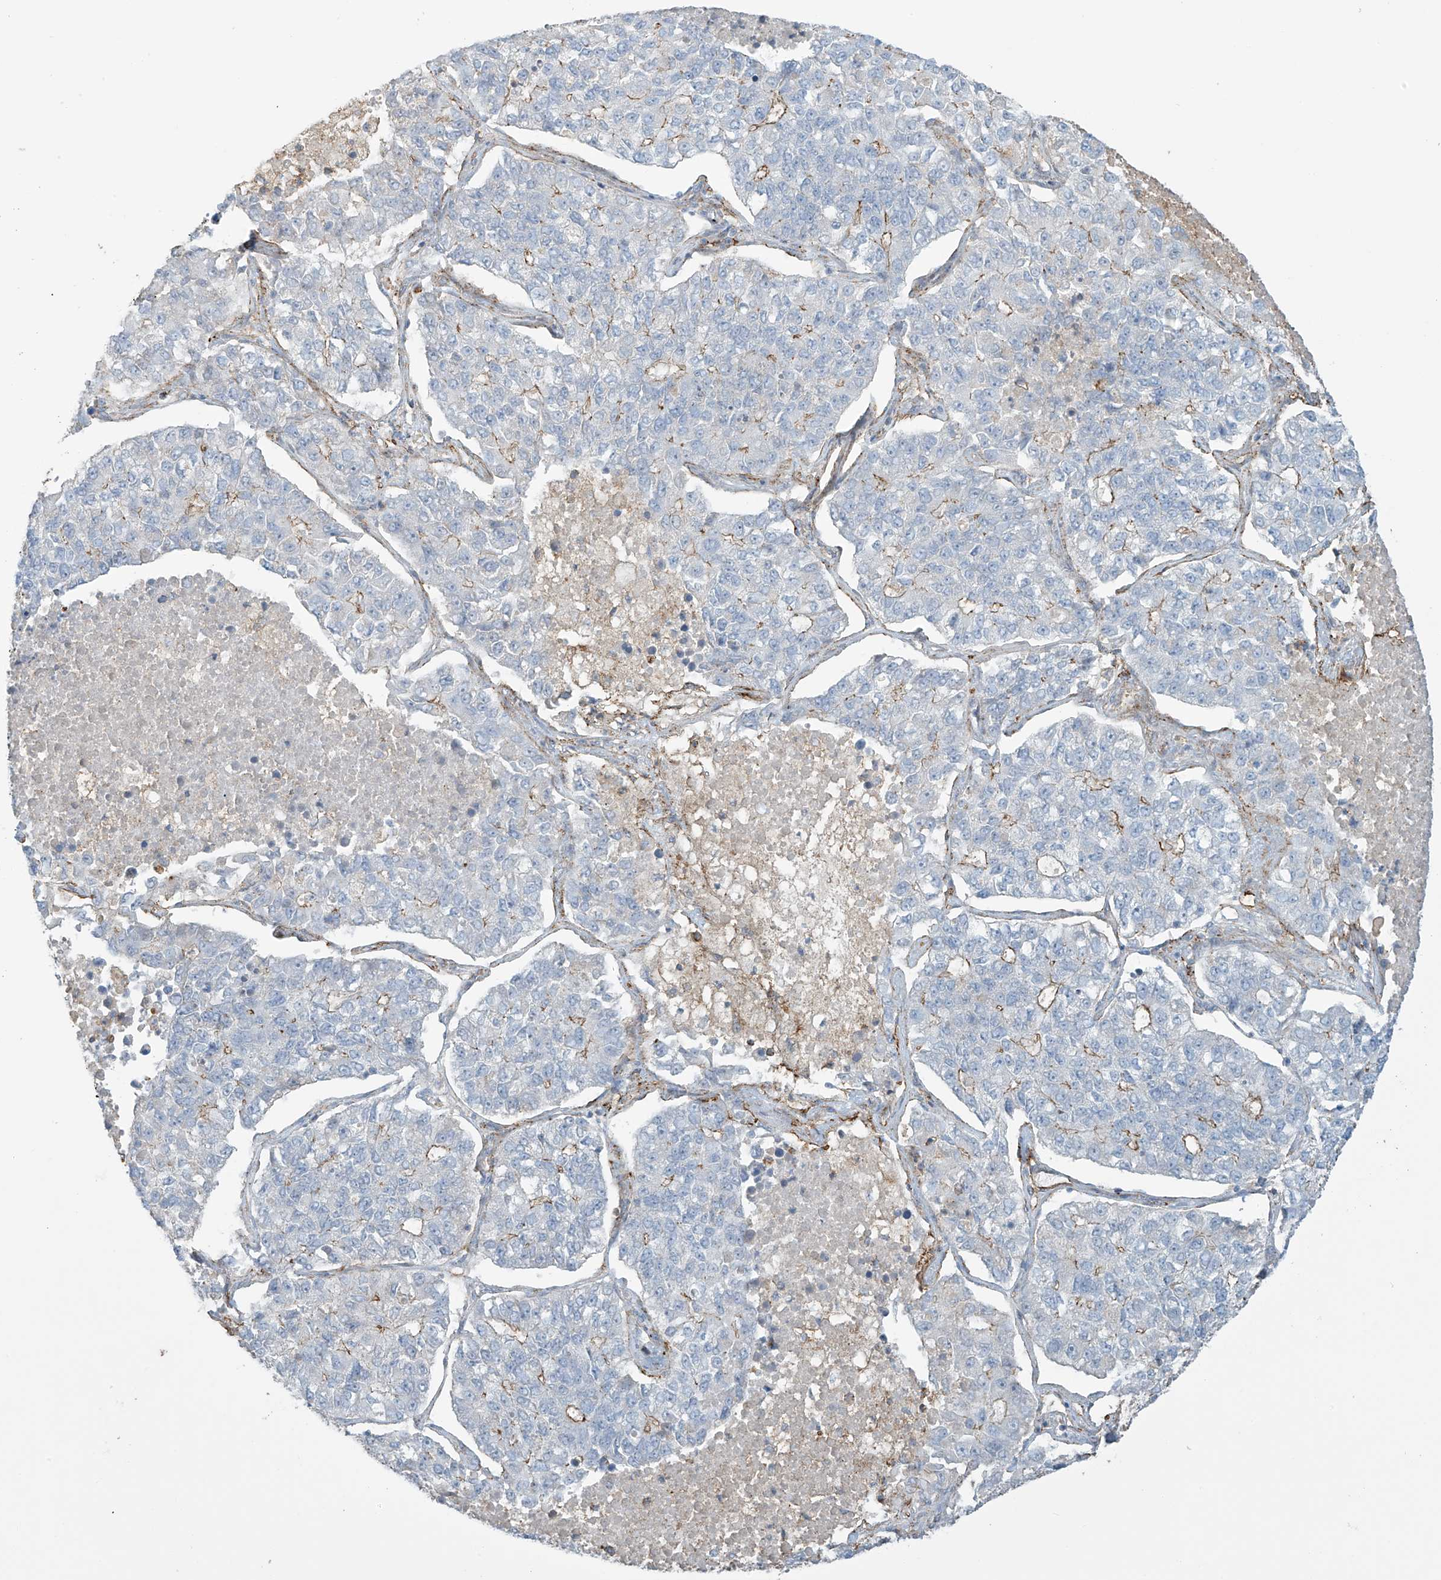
{"staining": {"intensity": "moderate", "quantity": "<25%", "location": "cytoplasmic/membranous"}, "tissue": "lung cancer", "cell_type": "Tumor cells", "image_type": "cancer", "snomed": [{"axis": "morphology", "description": "Adenocarcinoma, NOS"}, {"axis": "topography", "description": "Lung"}], "caption": "Lung adenocarcinoma stained with a protein marker exhibits moderate staining in tumor cells.", "gene": "SLC9A2", "patient": {"sex": "male", "age": 49}}